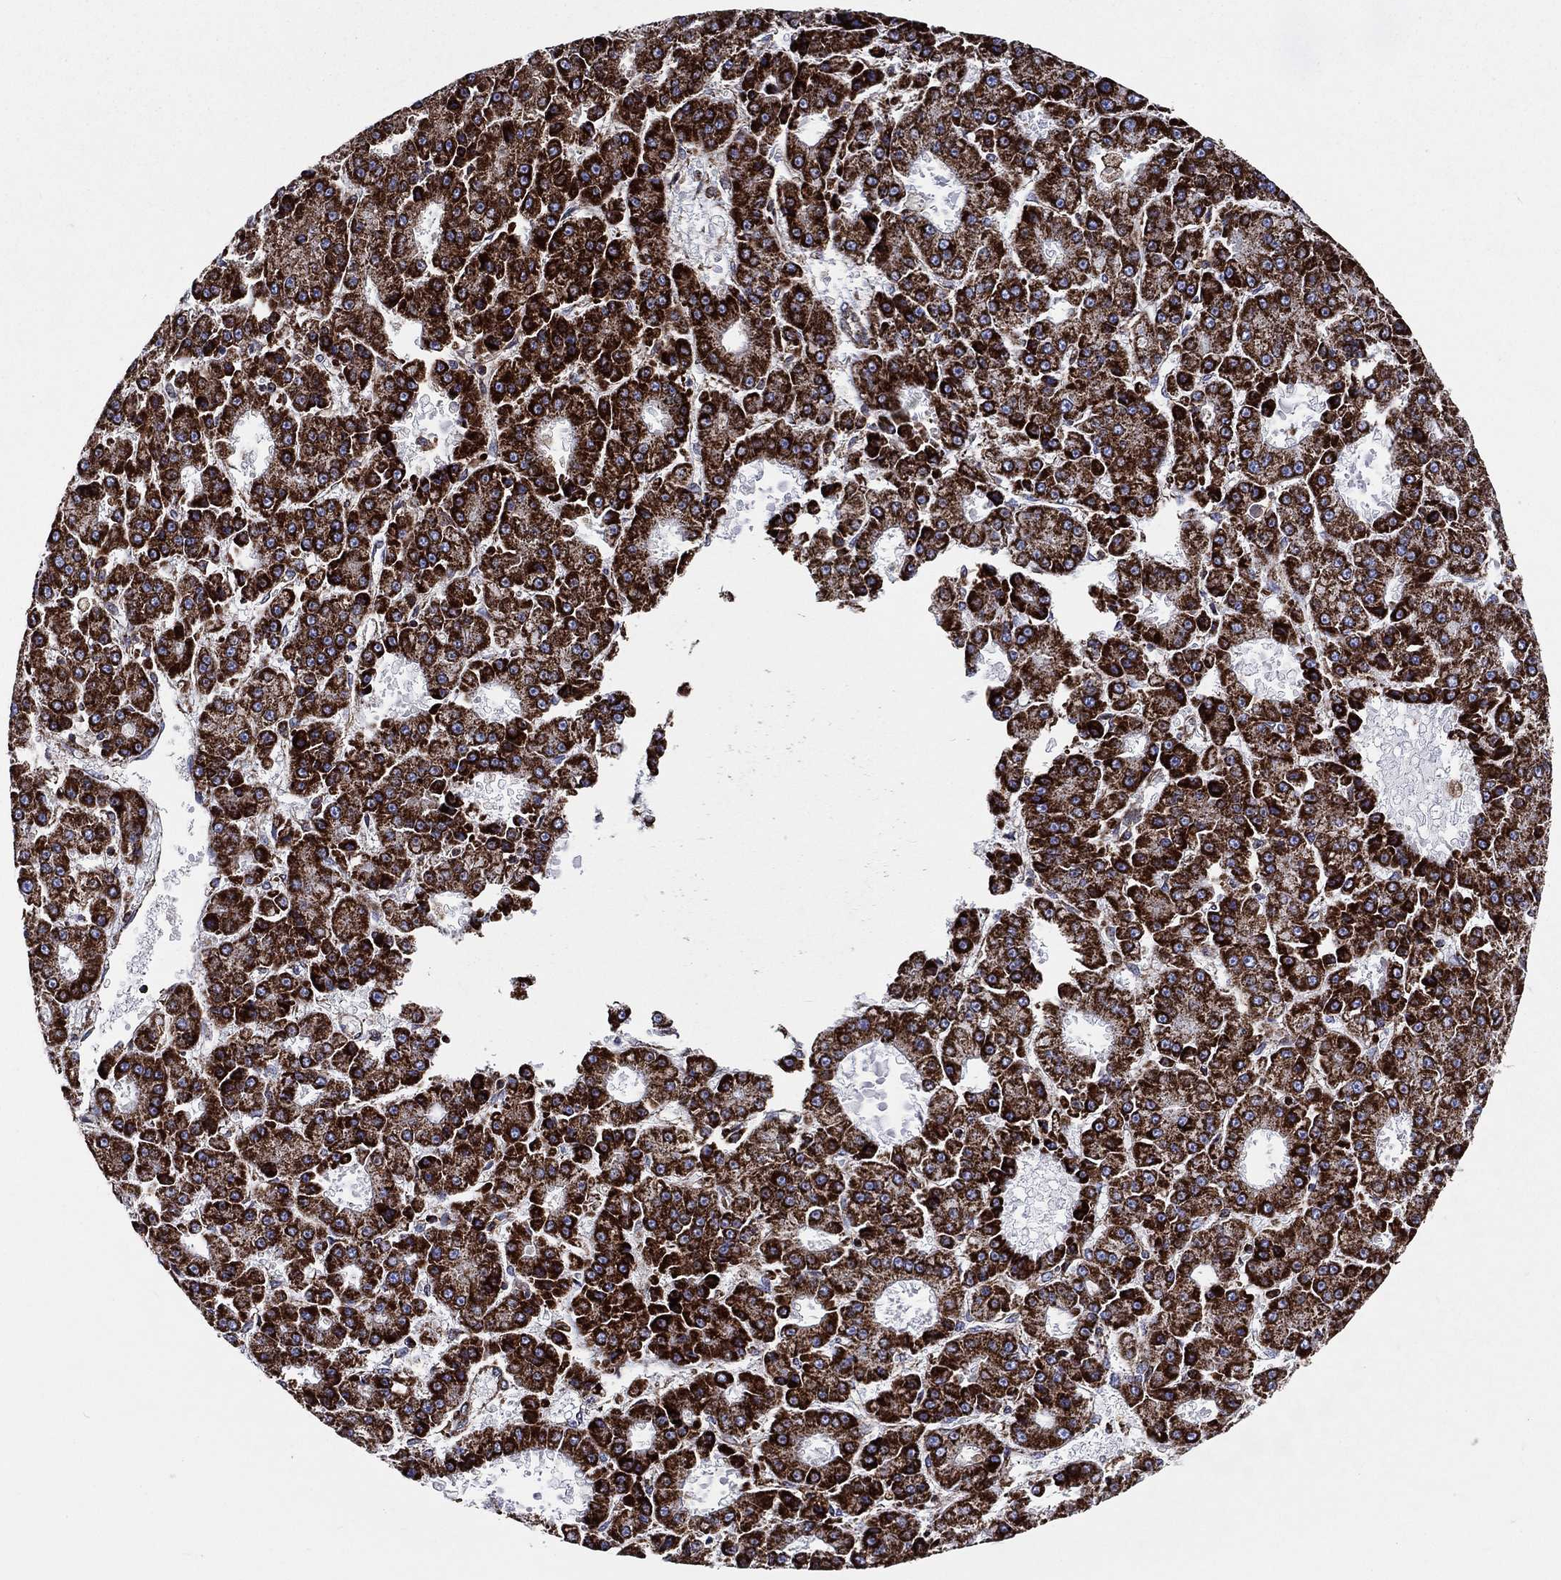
{"staining": {"intensity": "strong", "quantity": ">75%", "location": "cytoplasmic/membranous"}, "tissue": "liver cancer", "cell_type": "Tumor cells", "image_type": "cancer", "snomed": [{"axis": "morphology", "description": "Carcinoma, Hepatocellular, NOS"}, {"axis": "topography", "description": "Liver"}], "caption": "Immunohistochemical staining of liver cancer (hepatocellular carcinoma) reveals strong cytoplasmic/membranous protein expression in about >75% of tumor cells.", "gene": "ANKRD37", "patient": {"sex": "male", "age": 70}}